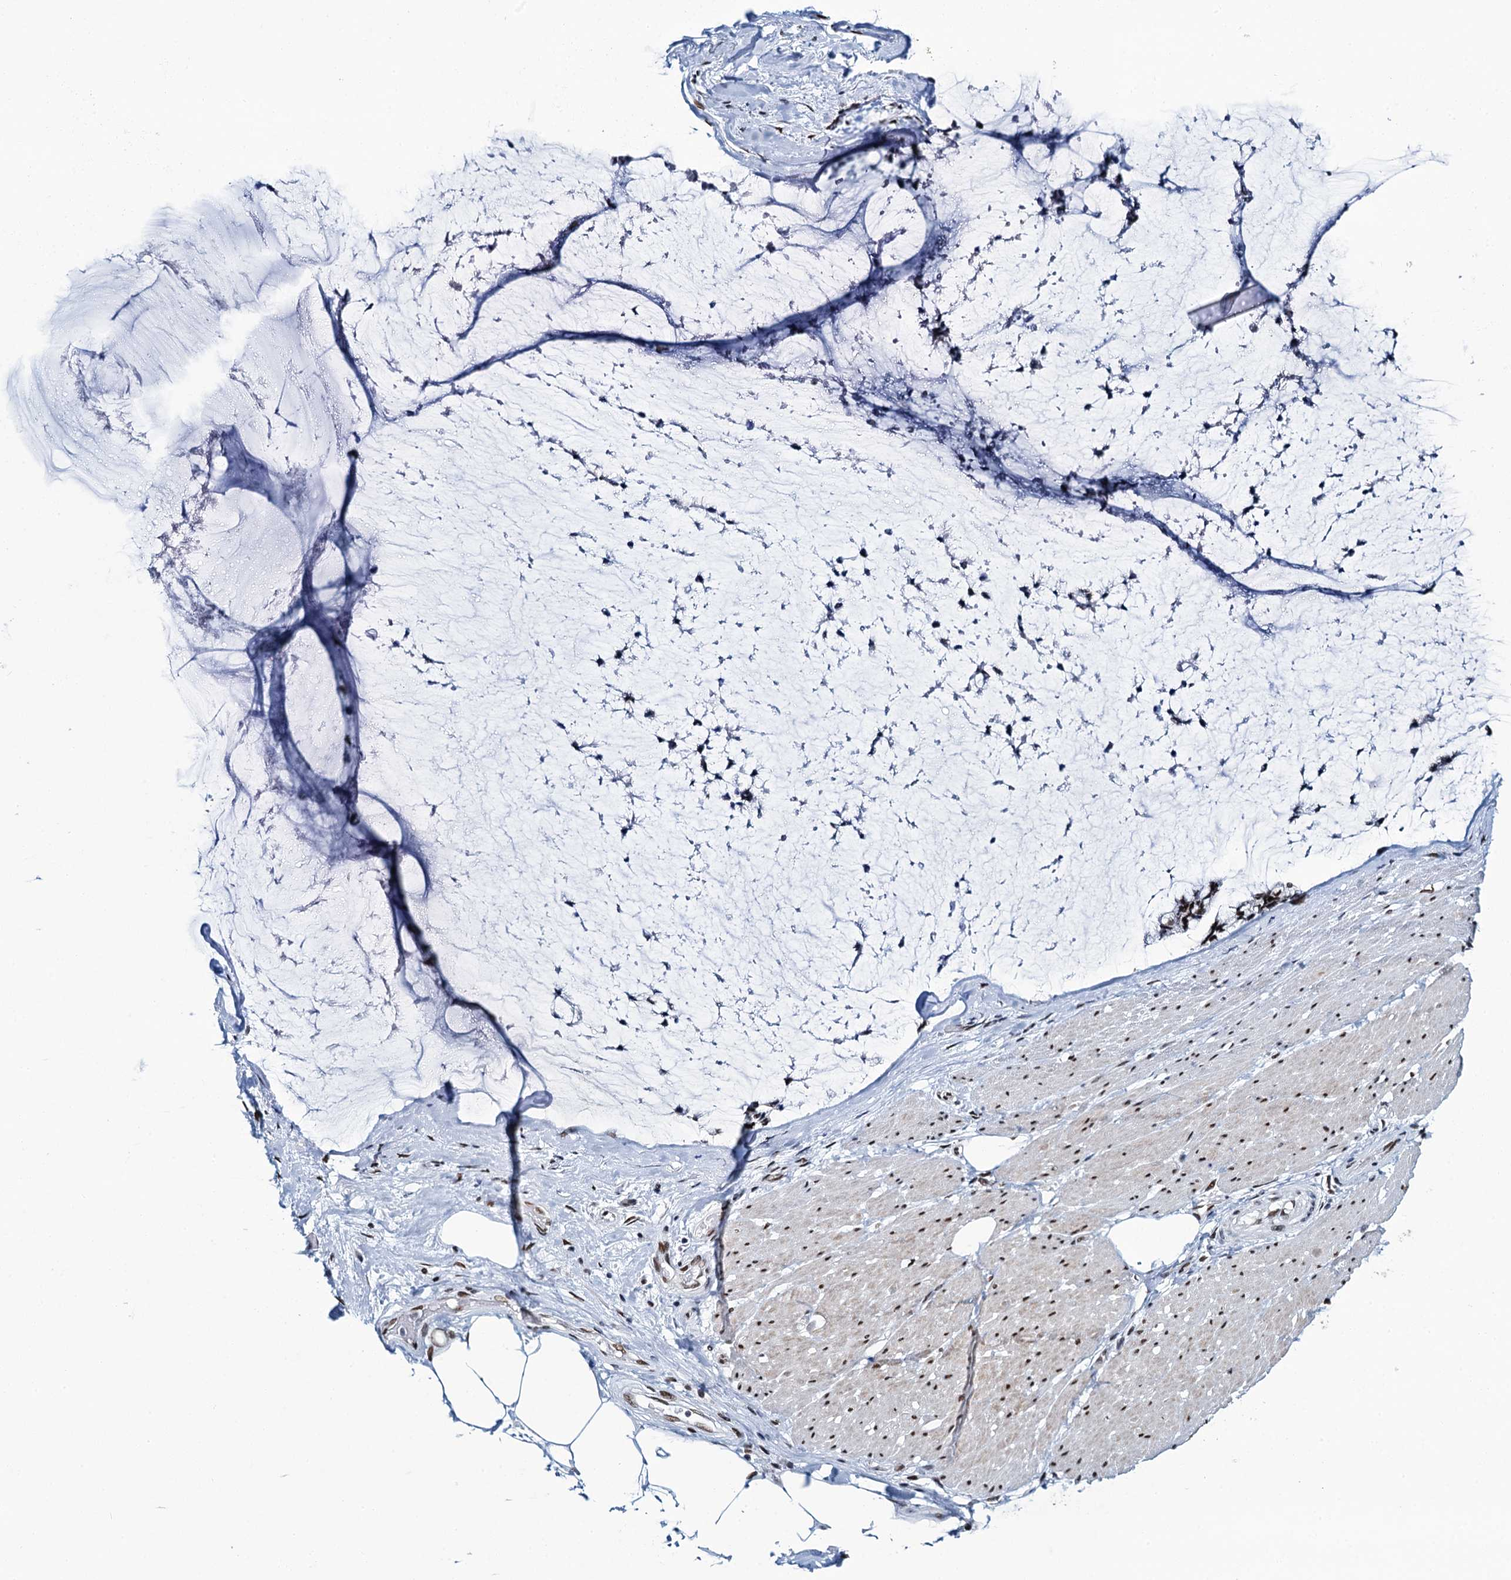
{"staining": {"intensity": "moderate", "quantity": ">75%", "location": "nuclear"}, "tissue": "ovarian cancer", "cell_type": "Tumor cells", "image_type": "cancer", "snomed": [{"axis": "morphology", "description": "Cystadenocarcinoma, mucinous, NOS"}, {"axis": "topography", "description": "Ovary"}], "caption": "Ovarian cancer (mucinous cystadenocarcinoma) was stained to show a protein in brown. There is medium levels of moderate nuclear staining in approximately >75% of tumor cells. (brown staining indicates protein expression, while blue staining denotes nuclei).", "gene": "HNRNPUL2", "patient": {"sex": "female", "age": 39}}